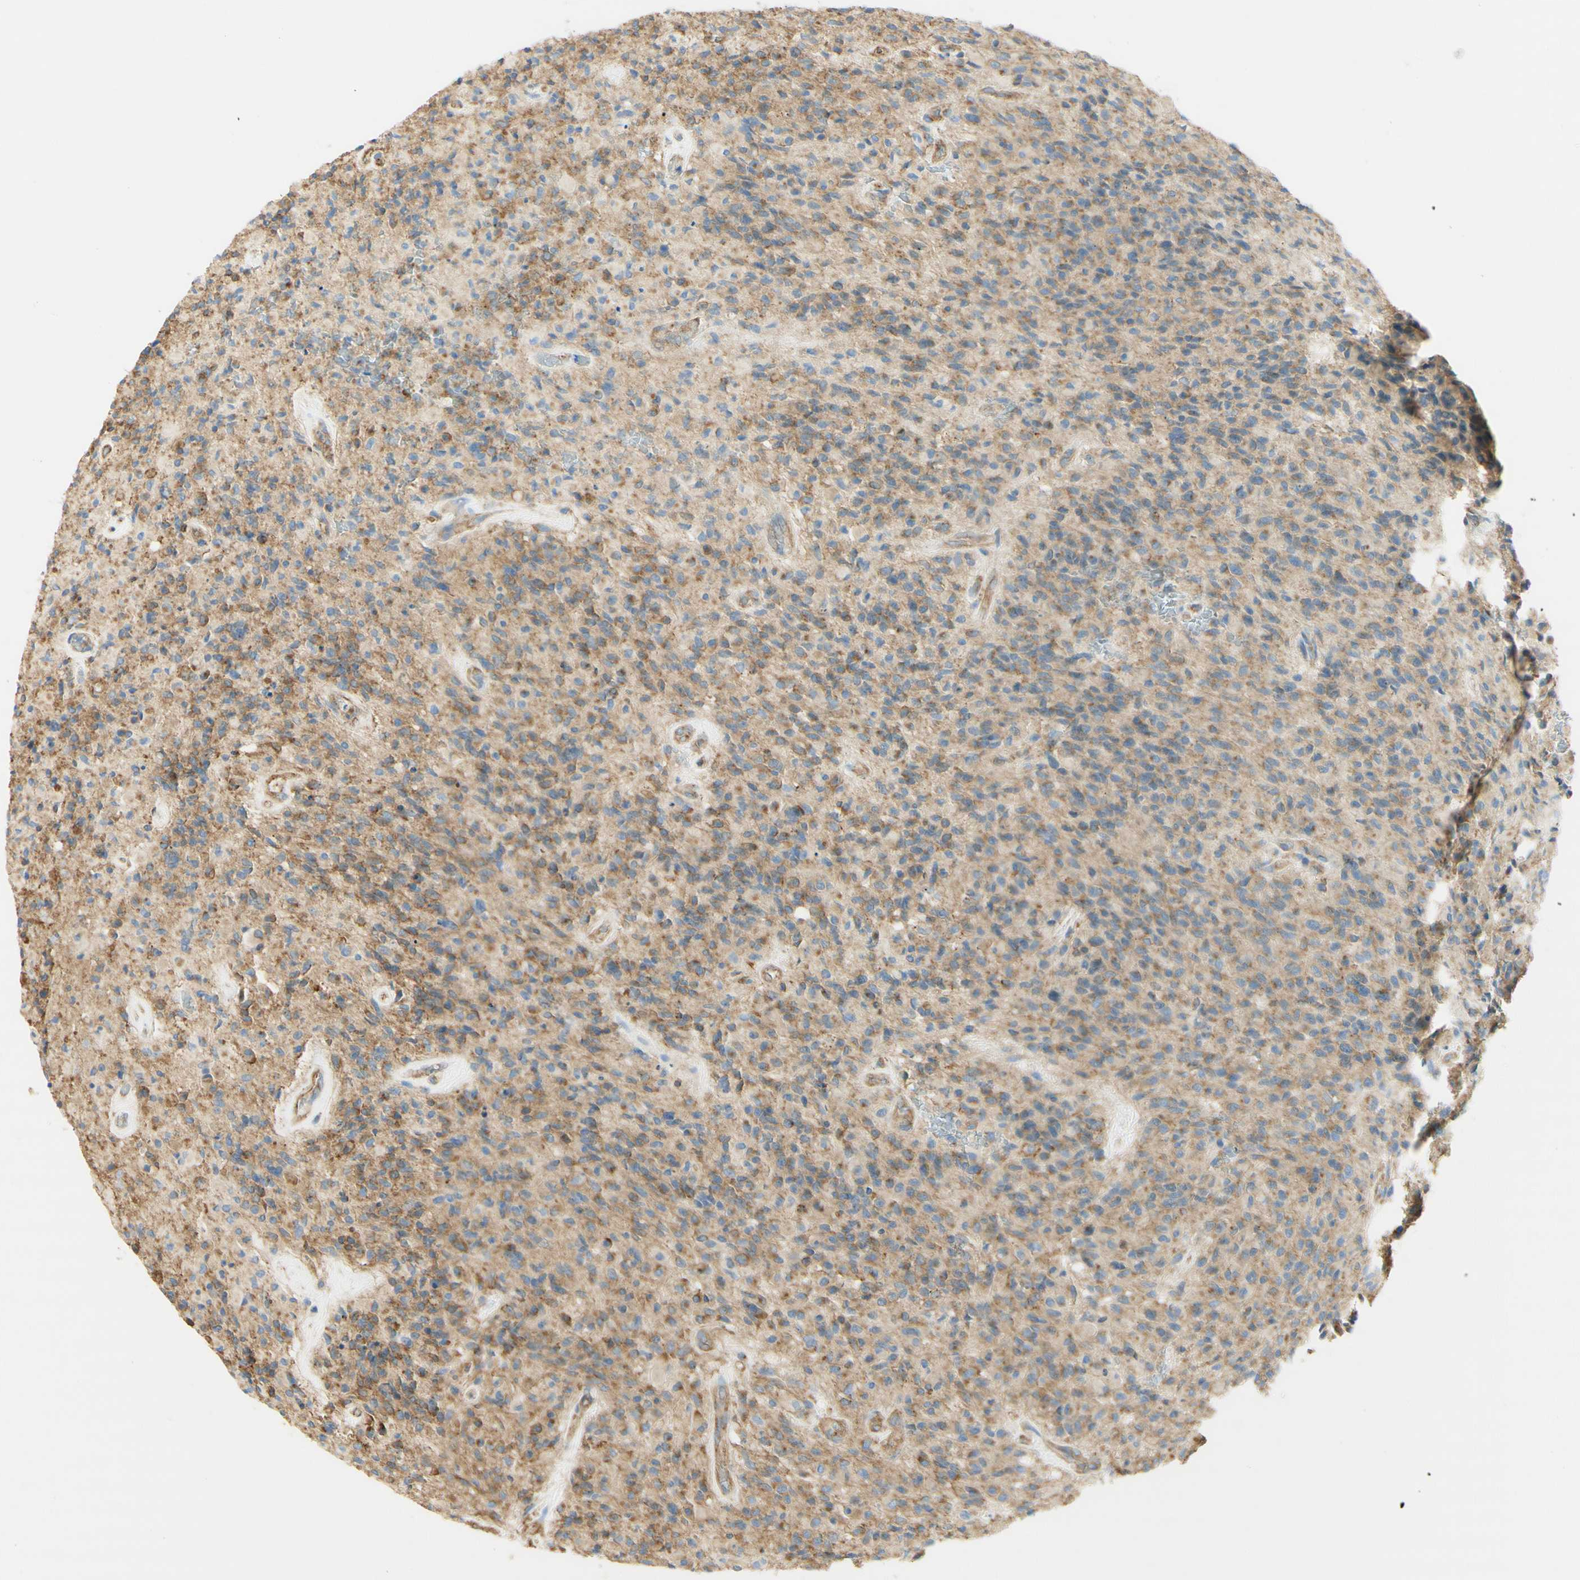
{"staining": {"intensity": "weak", "quantity": "<25%", "location": "cytoplasmic/membranous"}, "tissue": "glioma", "cell_type": "Tumor cells", "image_type": "cancer", "snomed": [{"axis": "morphology", "description": "Glioma, malignant, High grade"}, {"axis": "topography", "description": "Brain"}], "caption": "High power microscopy histopathology image of an immunohistochemistry (IHC) micrograph of glioma, revealing no significant expression in tumor cells.", "gene": "CLTC", "patient": {"sex": "male", "age": 71}}